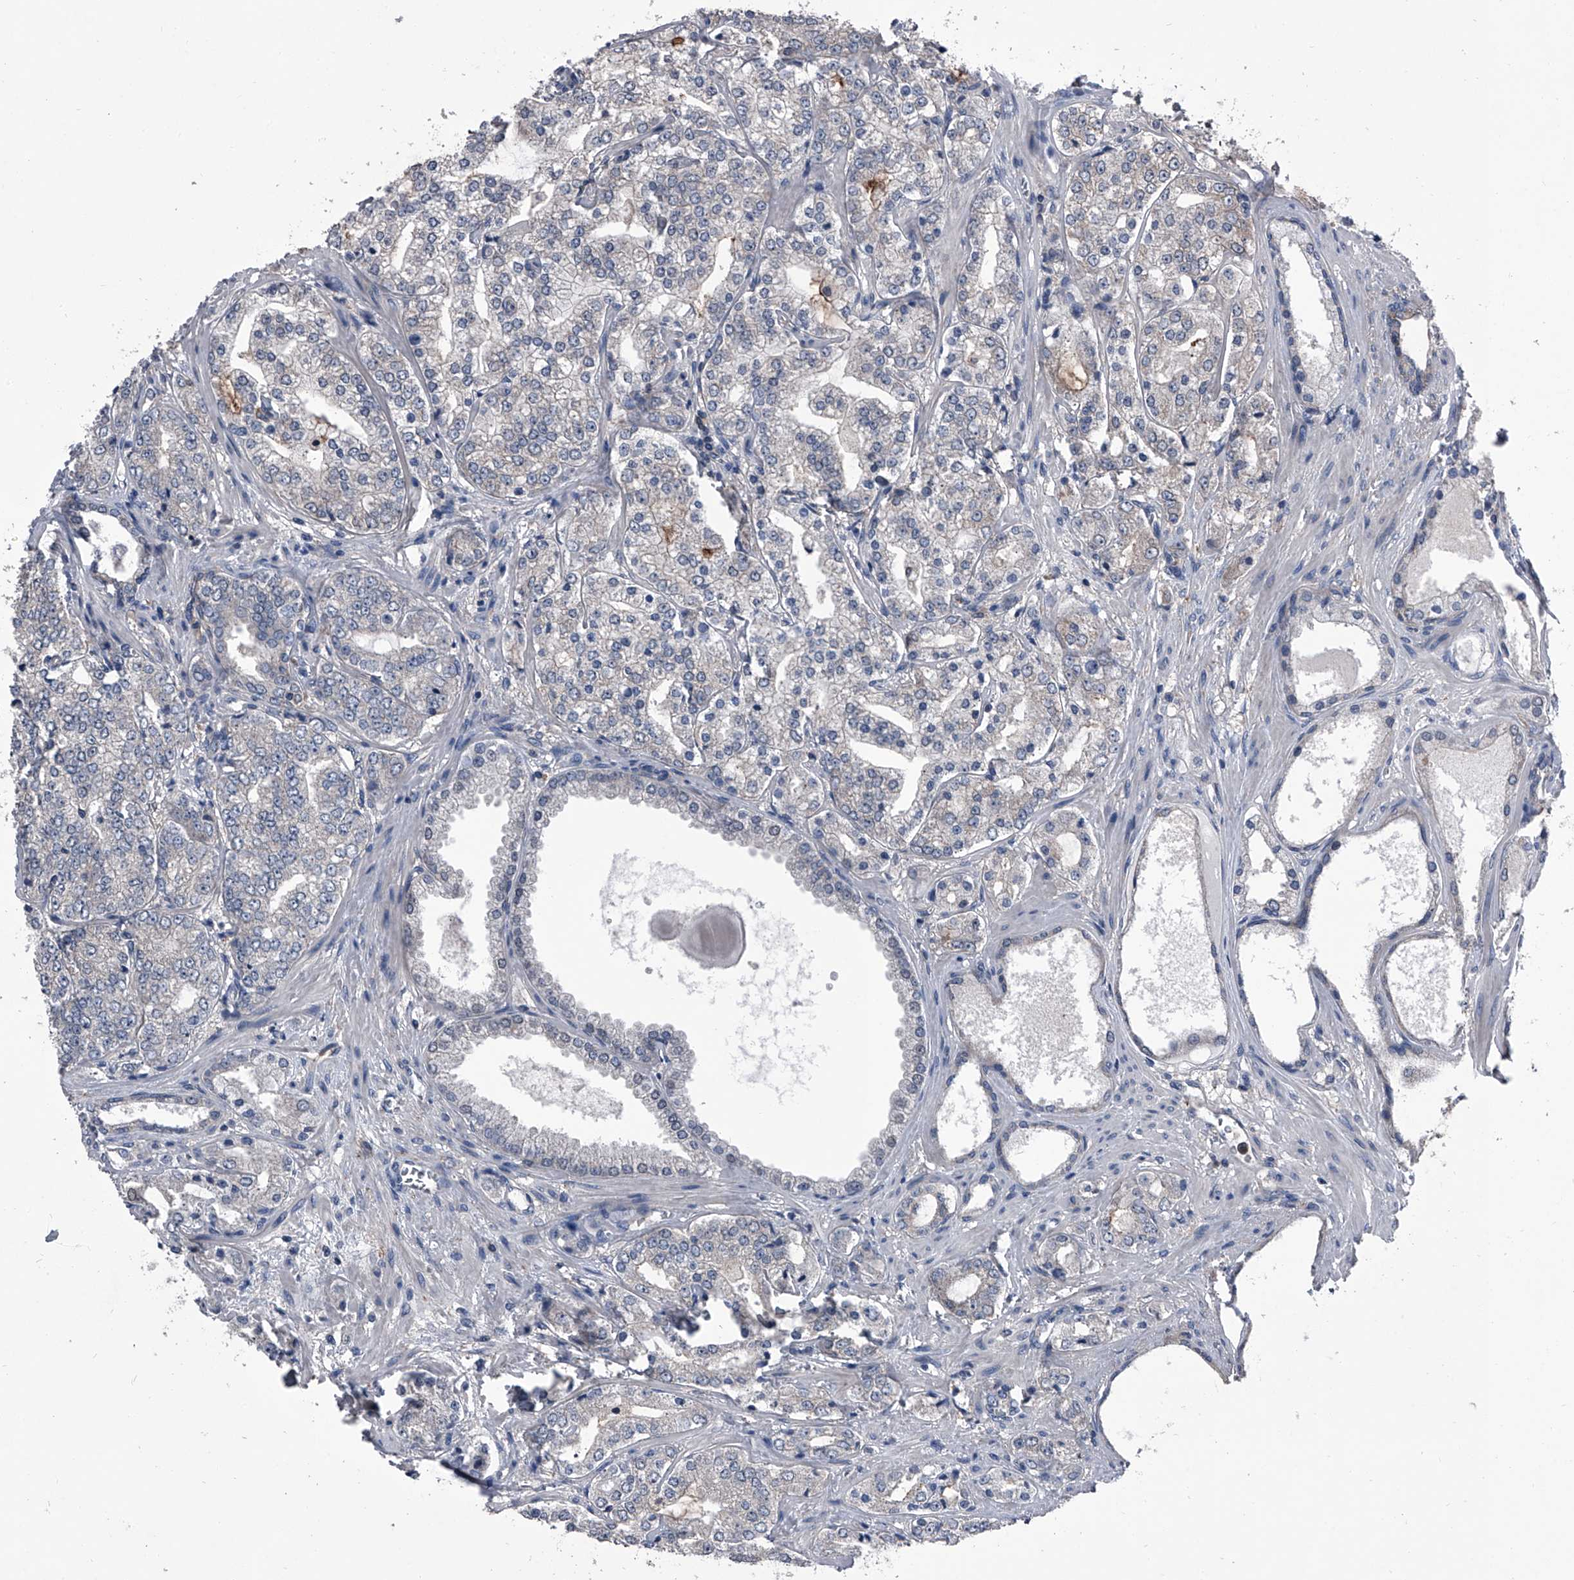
{"staining": {"intensity": "negative", "quantity": "none", "location": "none"}, "tissue": "prostate cancer", "cell_type": "Tumor cells", "image_type": "cancer", "snomed": [{"axis": "morphology", "description": "Adenocarcinoma, High grade"}, {"axis": "topography", "description": "Prostate"}], "caption": "This is an immunohistochemistry (IHC) image of prostate cancer. There is no expression in tumor cells.", "gene": "PIP5K1A", "patient": {"sex": "male", "age": 64}}